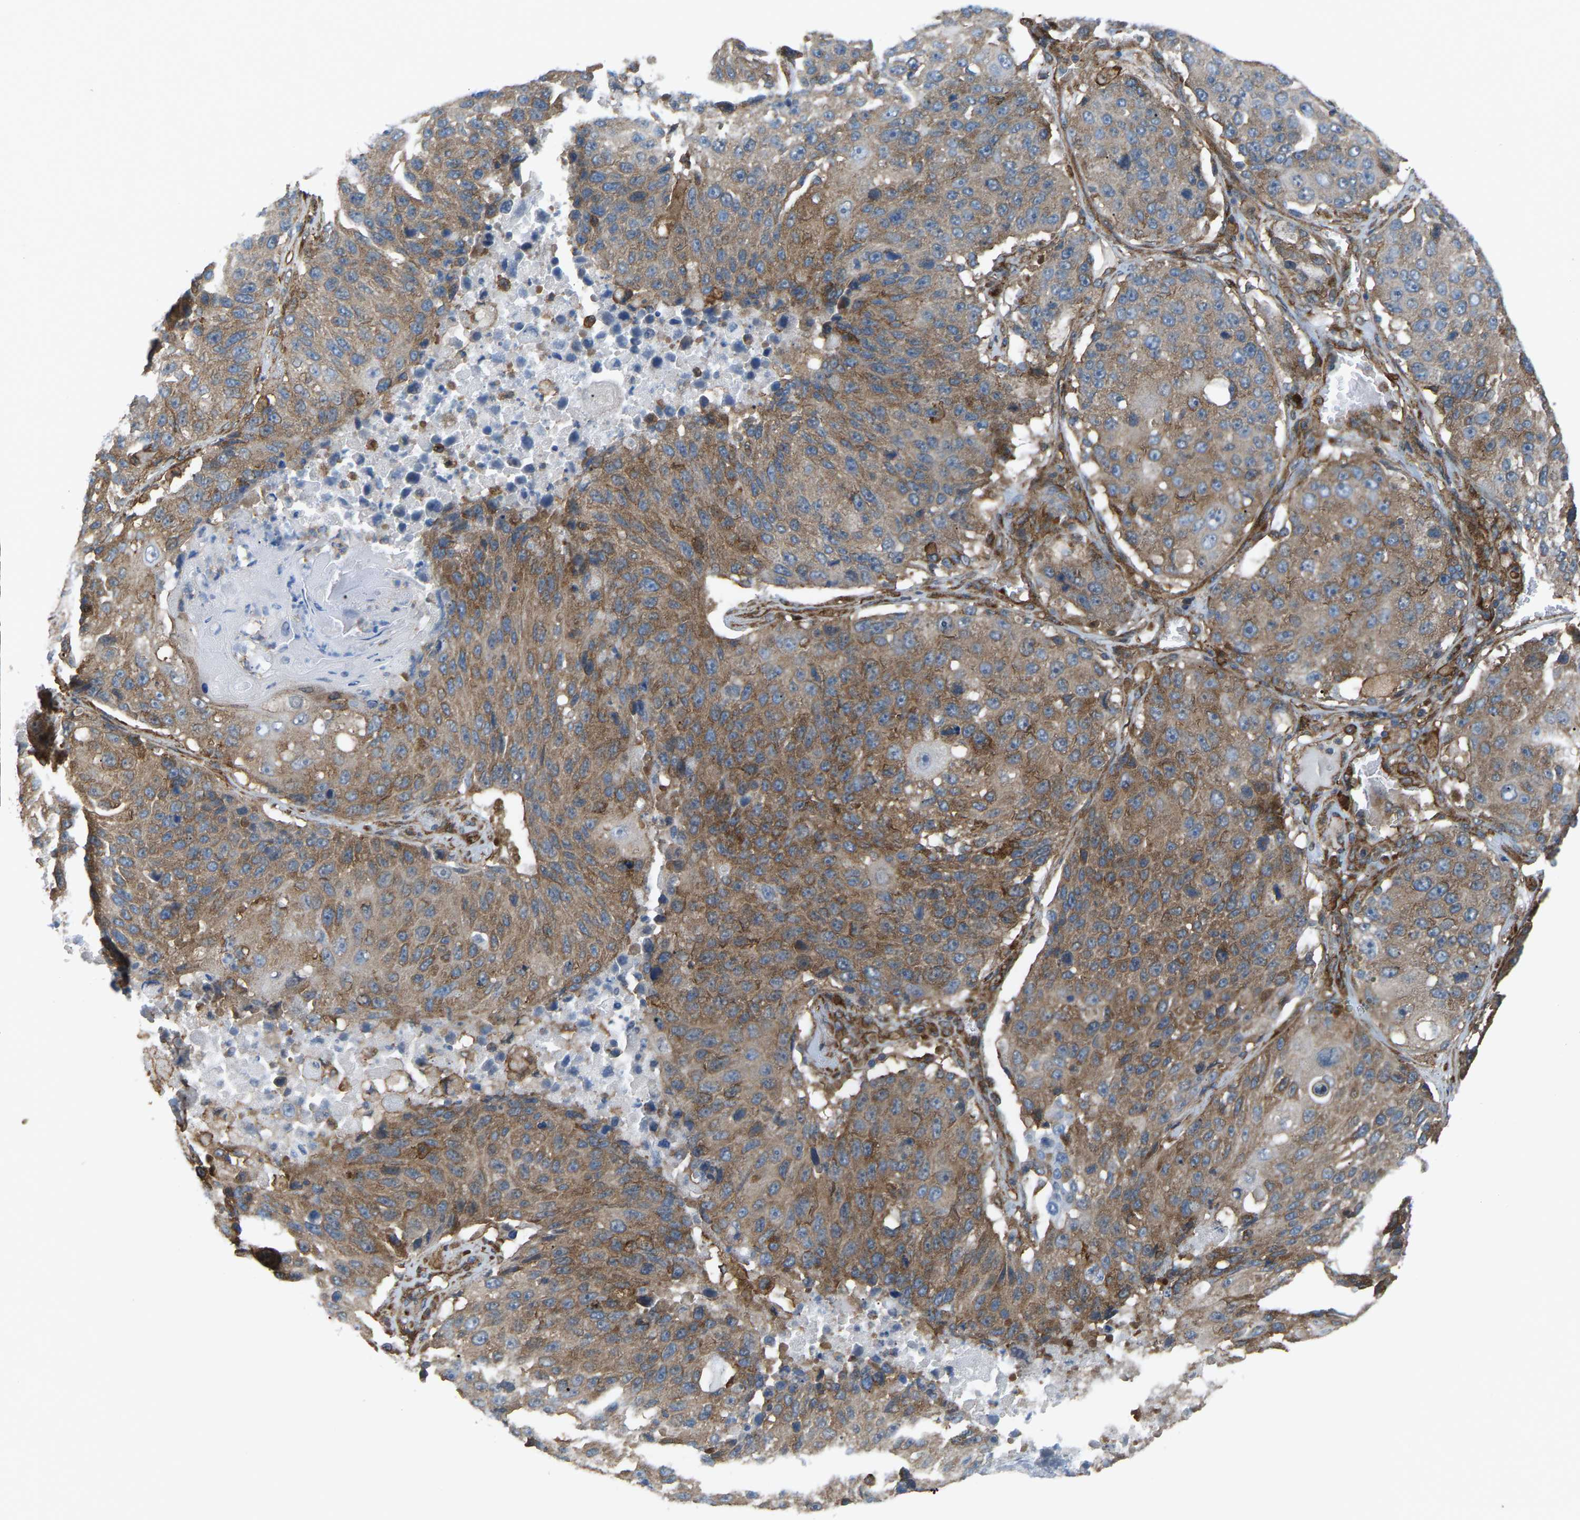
{"staining": {"intensity": "moderate", "quantity": ">75%", "location": "cytoplasmic/membranous"}, "tissue": "lung cancer", "cell_type": "Tumor cells", "image_type": "cancer", "snomed": [{"axis": "morphology", "description": "Squamous cell carcinoma, NOS"}, {"axis": "topography", "description": "Lung"}], "caption": "Immunohistochemistry (IHC) of squamous cell carcinoma (lung) displays medium levels of moderate cytoplasmic/membranous positivity in approximately >75% of tumor cells.", "gene": "PICALM", "patient": {"sex": "male", "age": 61}}